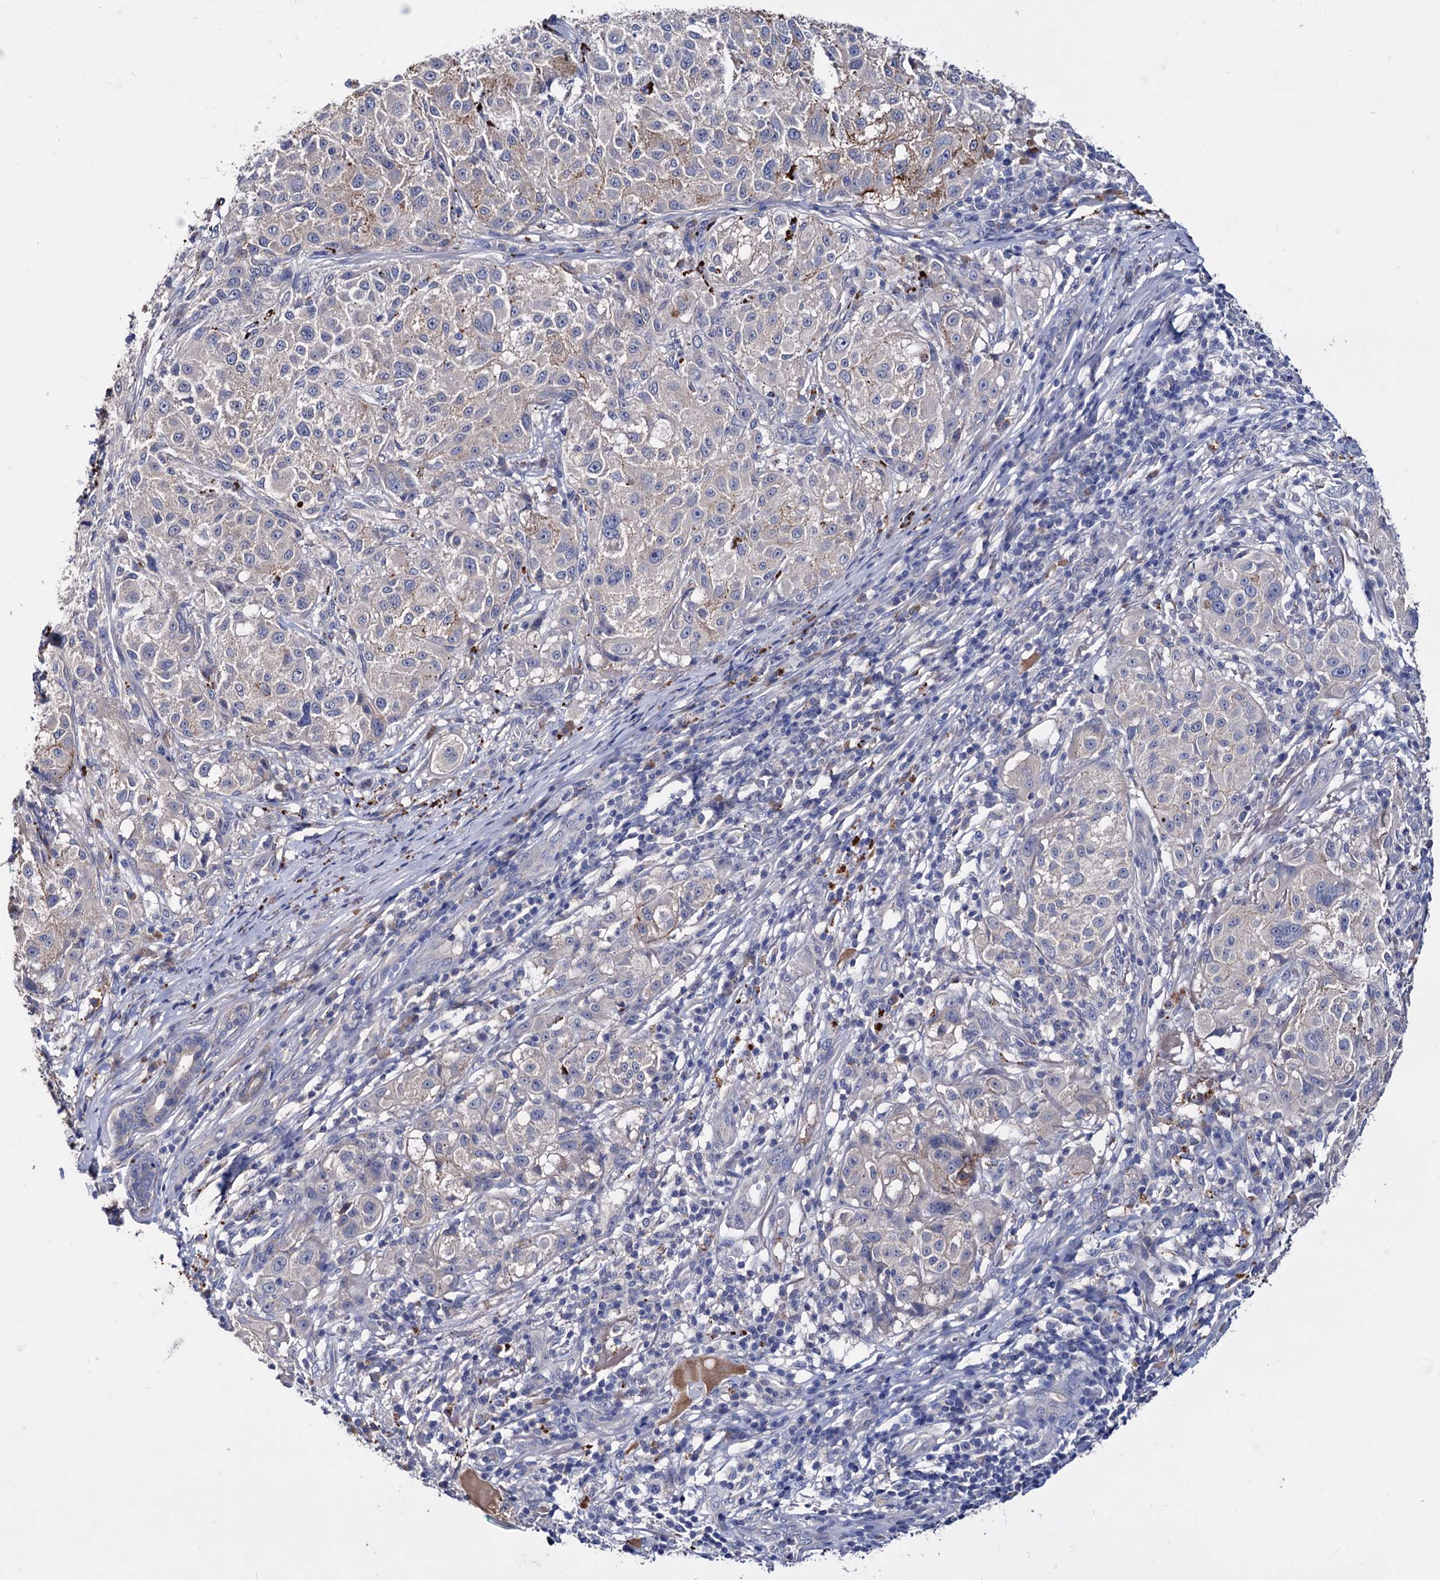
{"staining": {"intensity": "negative", "quantity": "none", "location": "none"}, "tissue": "melanoma", "cell_type": "Tumor cells", "image_type": "cancer", "snomed": [{"axis": "morphology", "description": "Necrosis, NOS"}, {"axis": "morphology", "description": "Malignant melanoma, NOS"}, {"axis": "topography", "description": "Skin"}], "caption": "Immunohistochemistry (IHC) histopathology image of malignant melanoma stained for a protein (brown), which exhibits no expression in tumor cells. (Brightfield microscopy of DAB (3,3'-diaminobenzidine) immunohistochemistry at high magnification).", "gene": "NPAS4", "patient": {"sex": "female", "age": 87}}